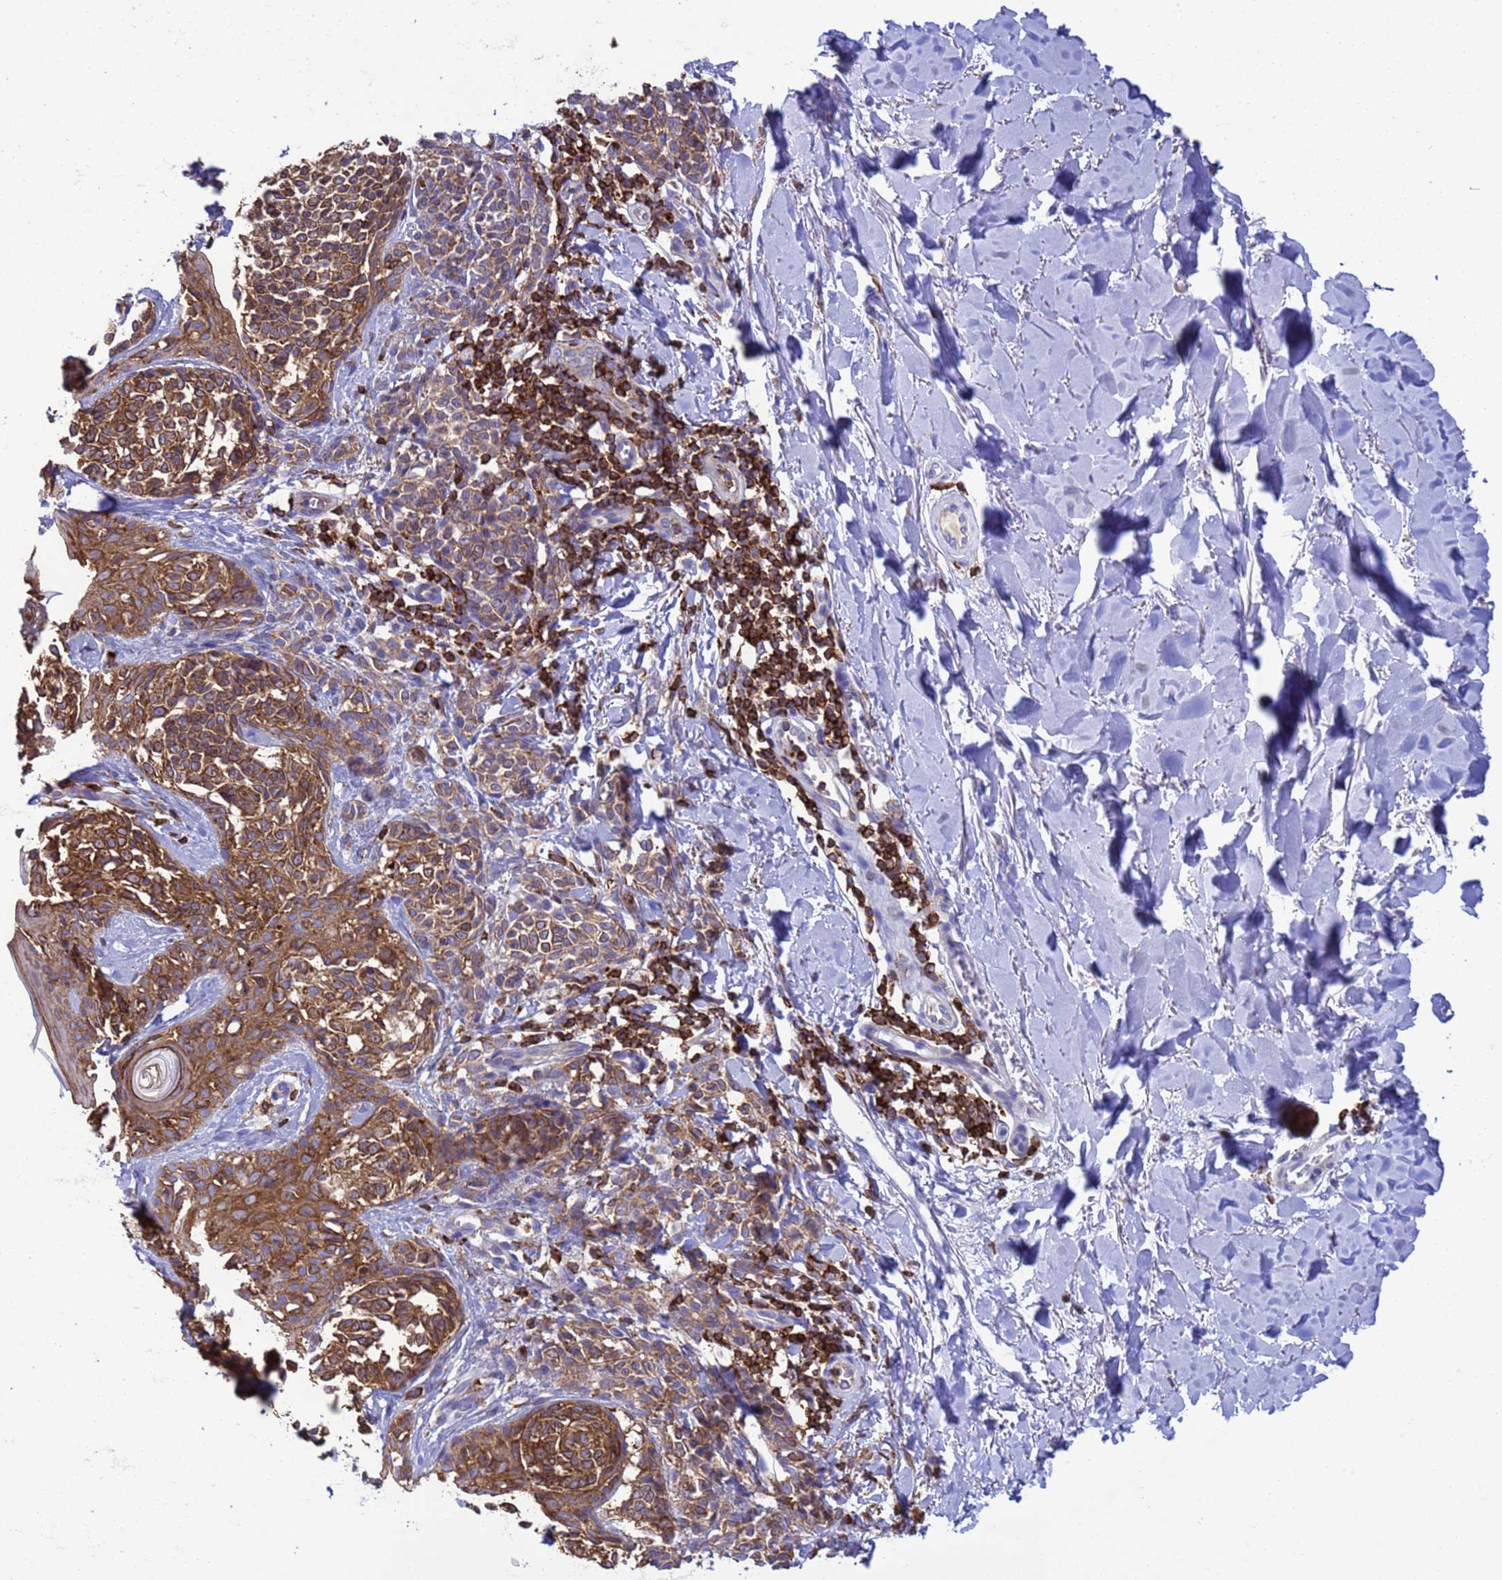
{"staining": {"intensity": "strong", "quantity": ">75%", "location": "cytoplasmic/membranous"}, "tissue": "melanoma", "cell_type": "Tumor cells", "image_type": "cancer", "snomed": [{"axis": "morphology", "description": "Malignant melanoma, NOS"}, {"axis": "topography", "description": "Skin of upper extremity"}], "caption": "Immunohistochemical staining of melanoma exhibits high levels of strong cytoplasmic/membranous protein expression in approximately >75% of tumor cells.", "gene": "EZR", "patient": {"sex": "male", "age": 40}}